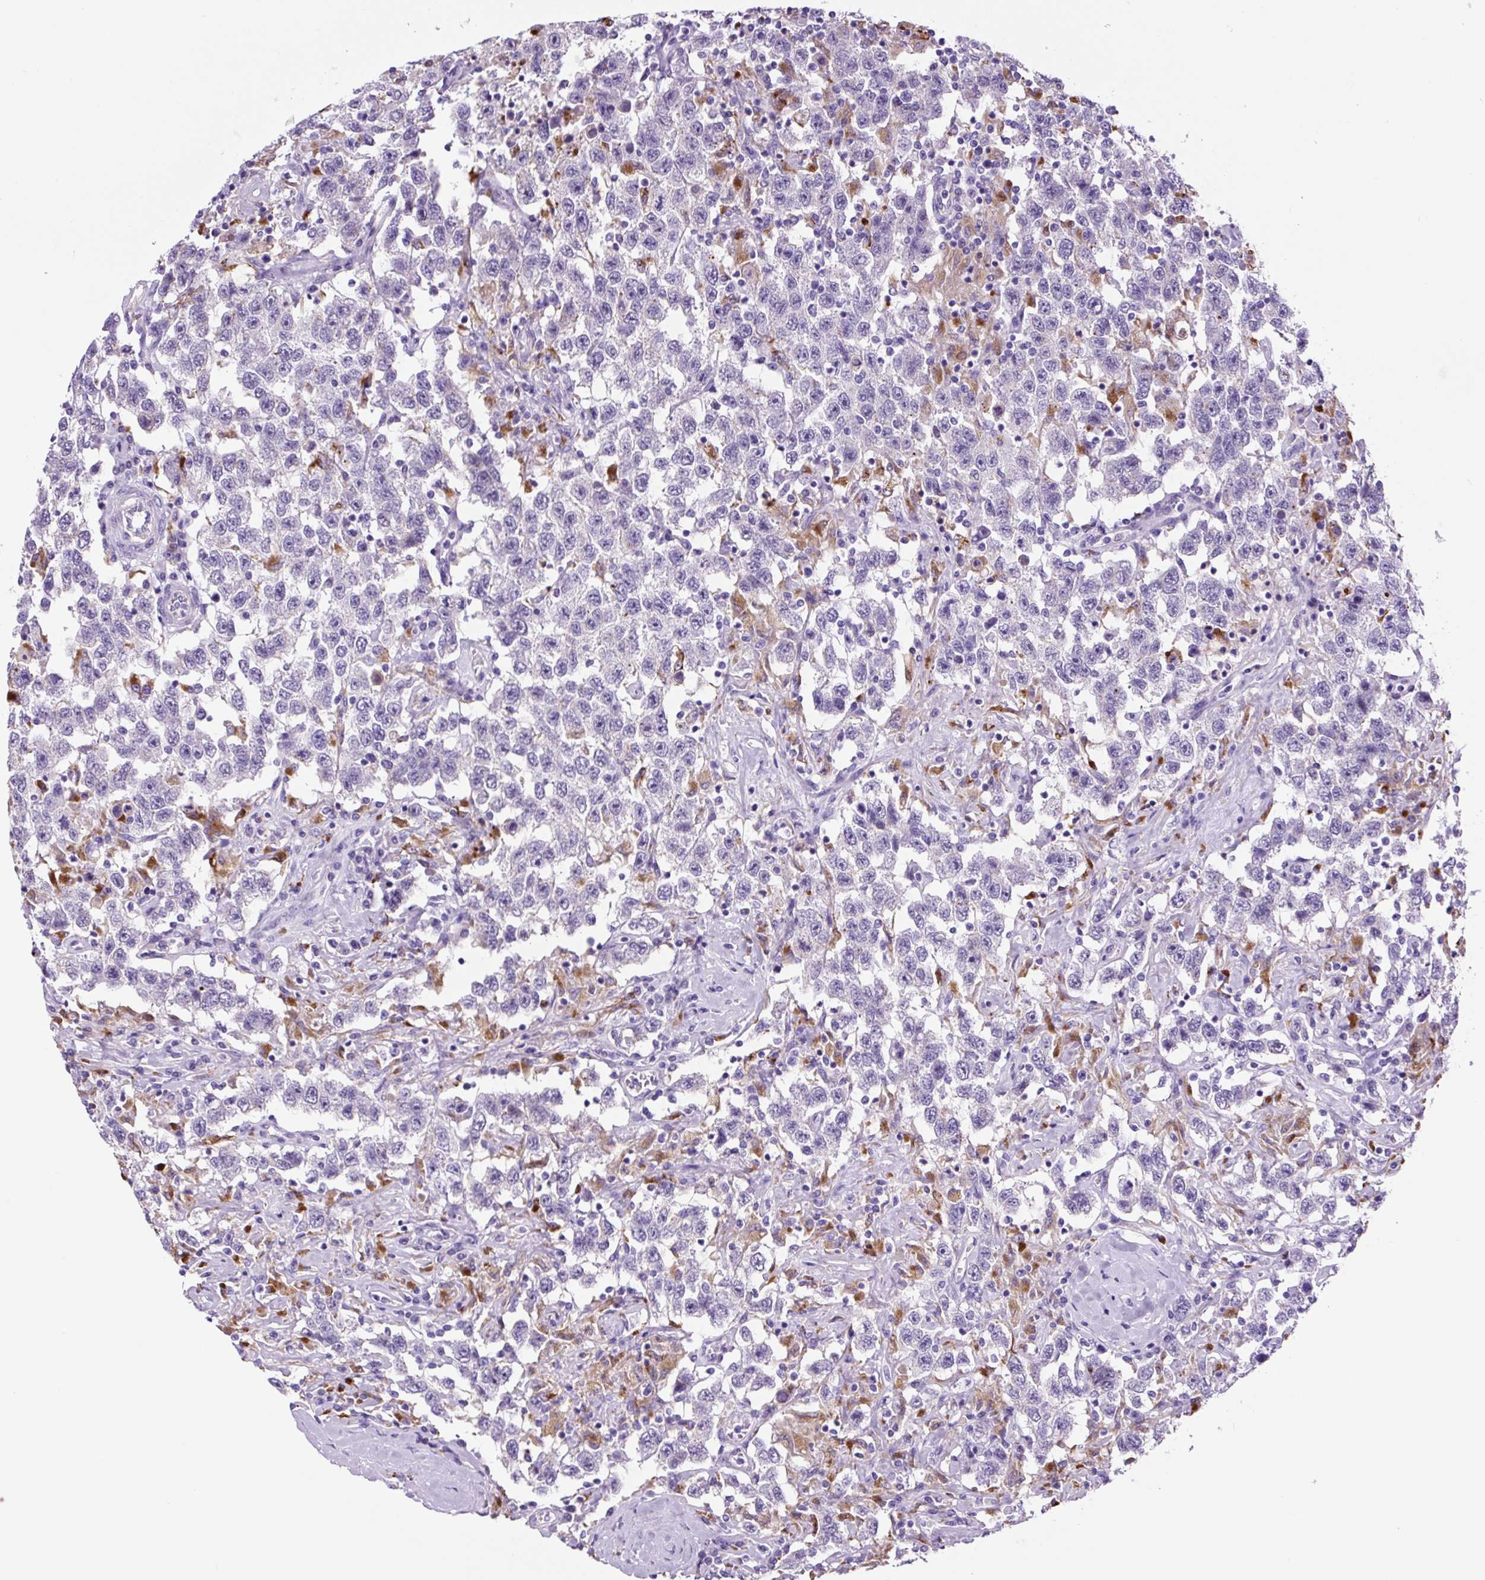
{"staining": {"intensity": "negative", "quantity": "none", "location": "none"}, "tissue": "testis cancer", "cell_type": "Tumor cells", "image_type": "cancer", "snomed": [{"axis": "morphology", "description": "Seminoma, NOS"}, {"axis": "topography", "description": "Testis"}], "caption": "Immunohistochemical staining of testis cancer (seminoma) demonstrates no significant positivity in tumor cells. (DAB immunohistochemistry, high magnification).", "gene": "LCN10", "patient": {"sex": "male", "age": 41}}